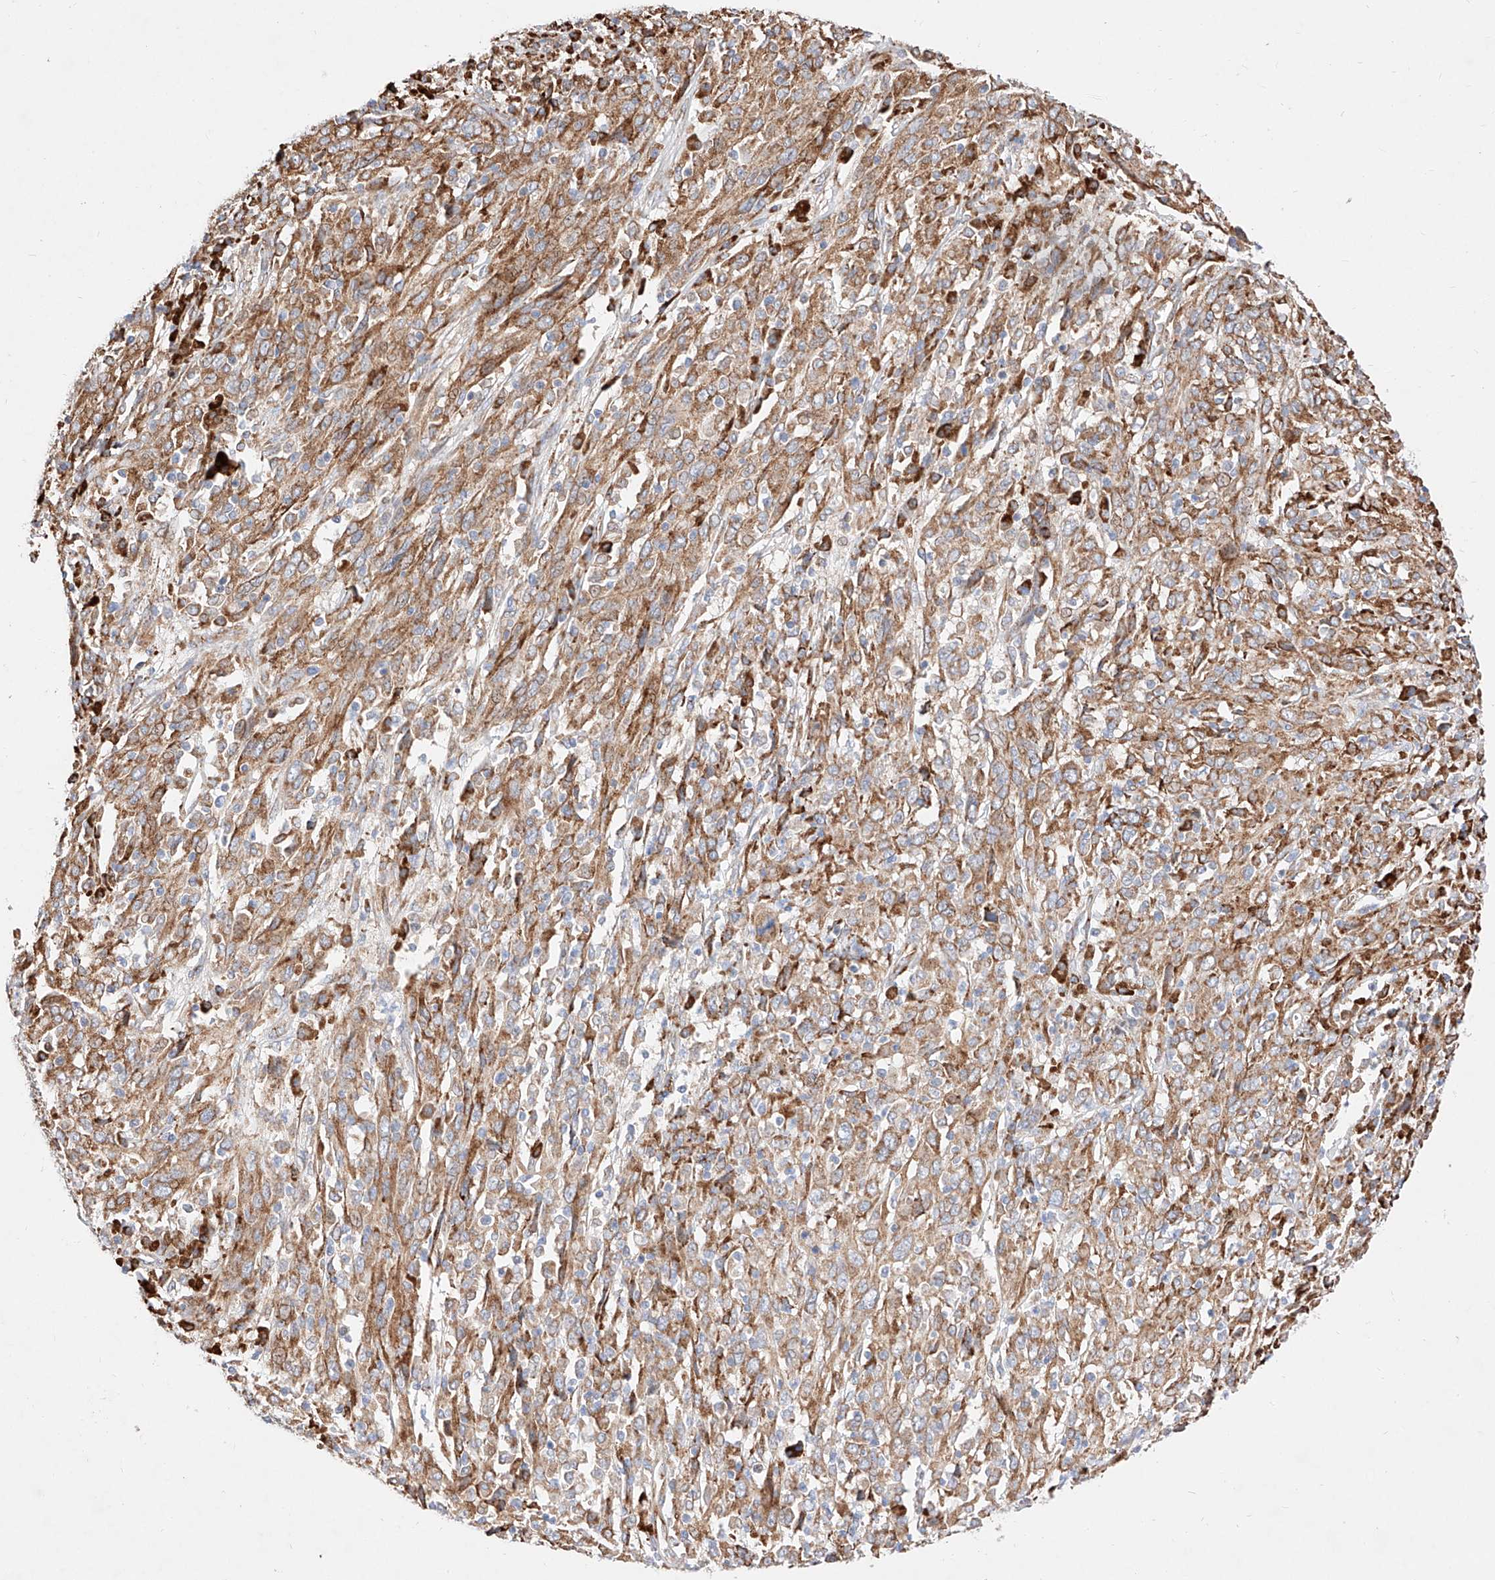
{"staining": {"intensity": "moderate", "quantity": ">75%", "location": "cytoplasmic/membranous"}, "tissue": "cervical cancer", "cell_type": "Tumor cells", "image_type": "cancer", "snomed": [{"axis": "morphology", "description": "Squamous cell carcinoma, NOS"}, {"axis": "topography", "description": "Cervix"}], "caption": "IHC micrograph of neoplastic tissue: cervical squamous cell carcinoma stained using immunohistochemistry shows medium levels of moderate protein expression localized specifically in the cytoplasmic/membranous of tumor cells, appearing as a cytoplasmic/membranous brown color.", "gene": "ATP9B", "patient": {"sex": "female", "age": 46}}